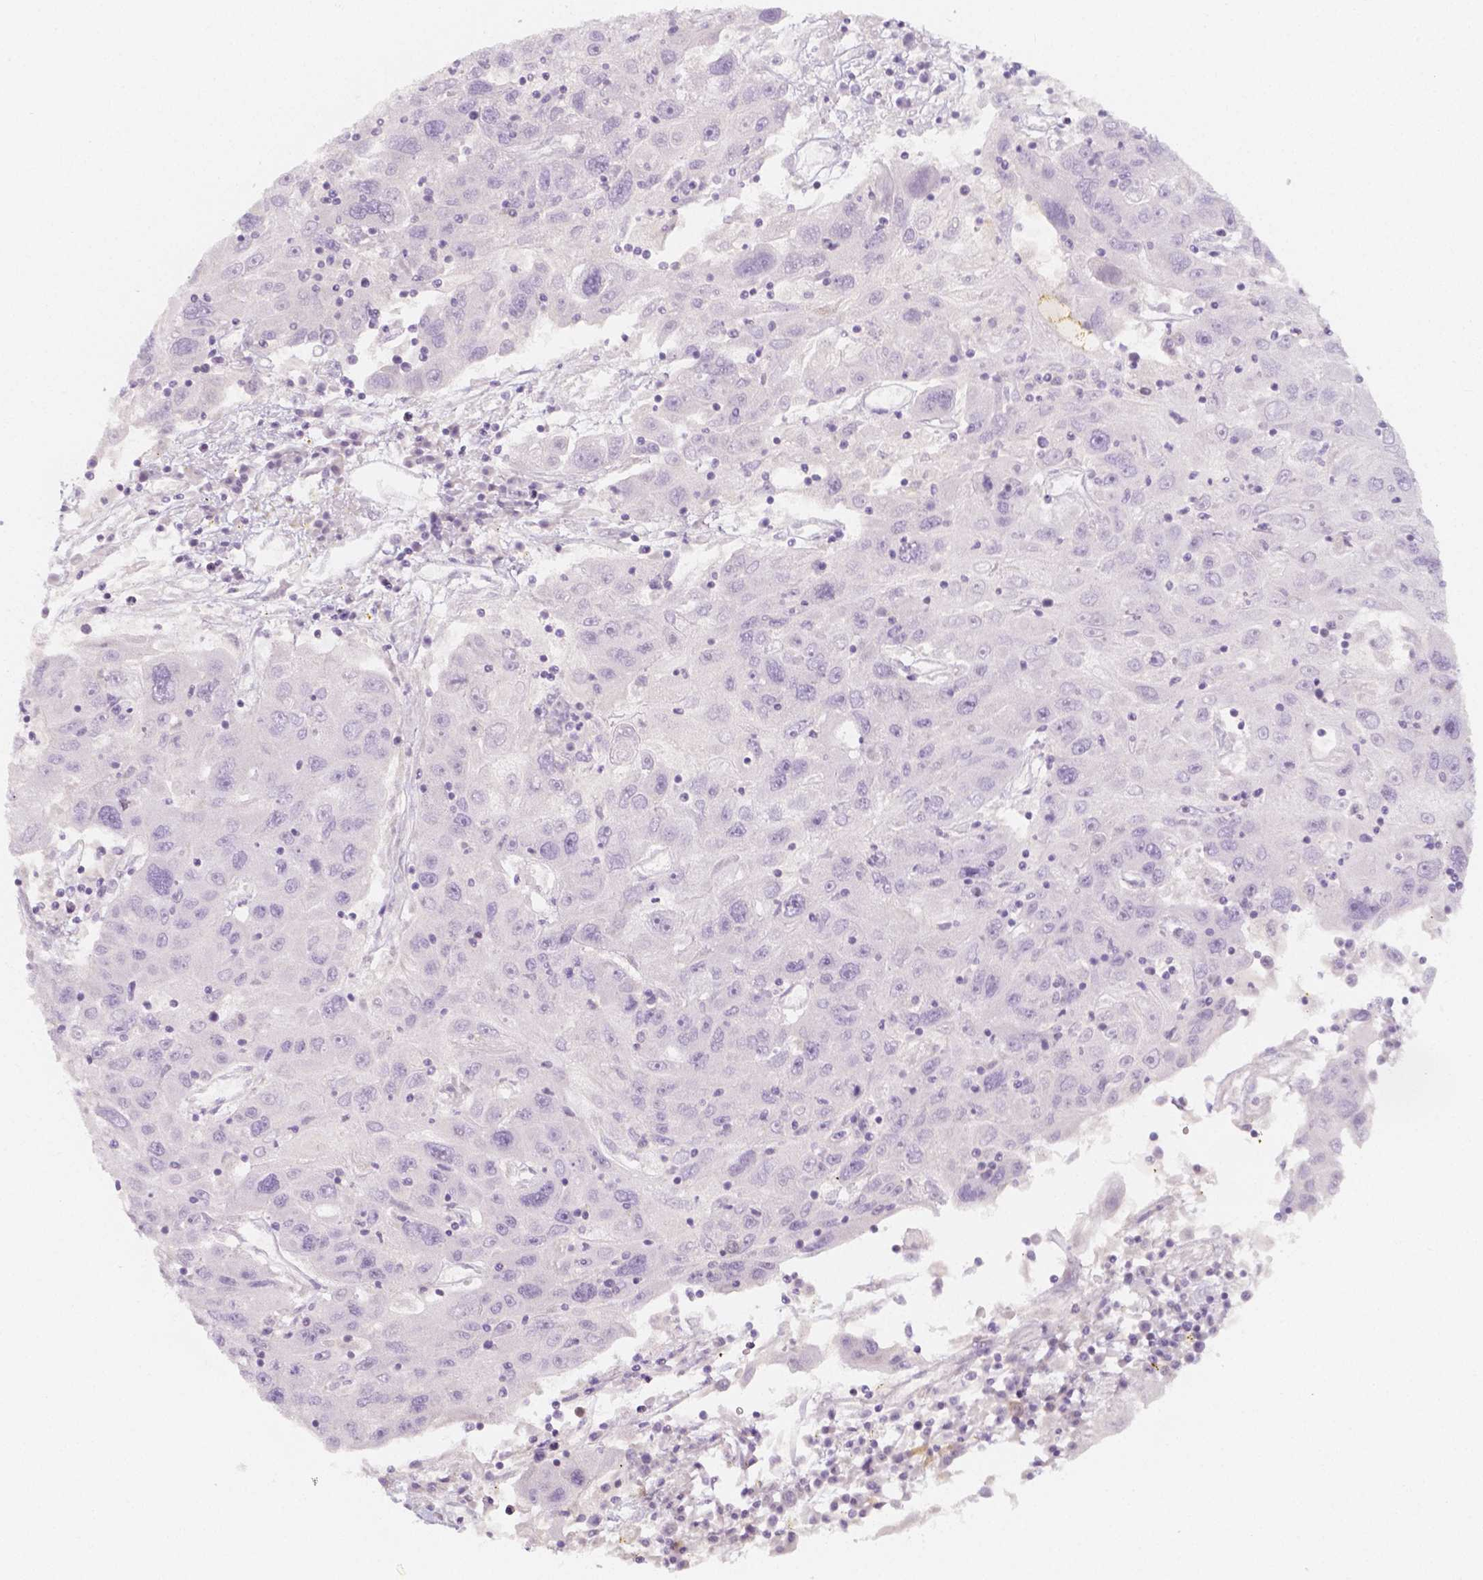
{"staining": {"intensity": "negative", "quantity": "none", "location": "none"}, "tissue": "stomach cancer", "cell_type": "Tumor cells", "image_type": "cancer", "snomed": [{"axis": "morphology", "description": "Adenocarcinoma, NOS"}, {"axis": "topography", "description": "Stomach"}], "caption": "The immunohistochemistry (IHC) image has no significant staining in tumor cells of adenocarcinoma (stomach) tissue. Brightfield microscopy of IHC stained with DAB (brown) and hematoxylin (blue), captured at high magnification.", "gene": "BATF", "patient": {"sex": "male", "age": 56}}